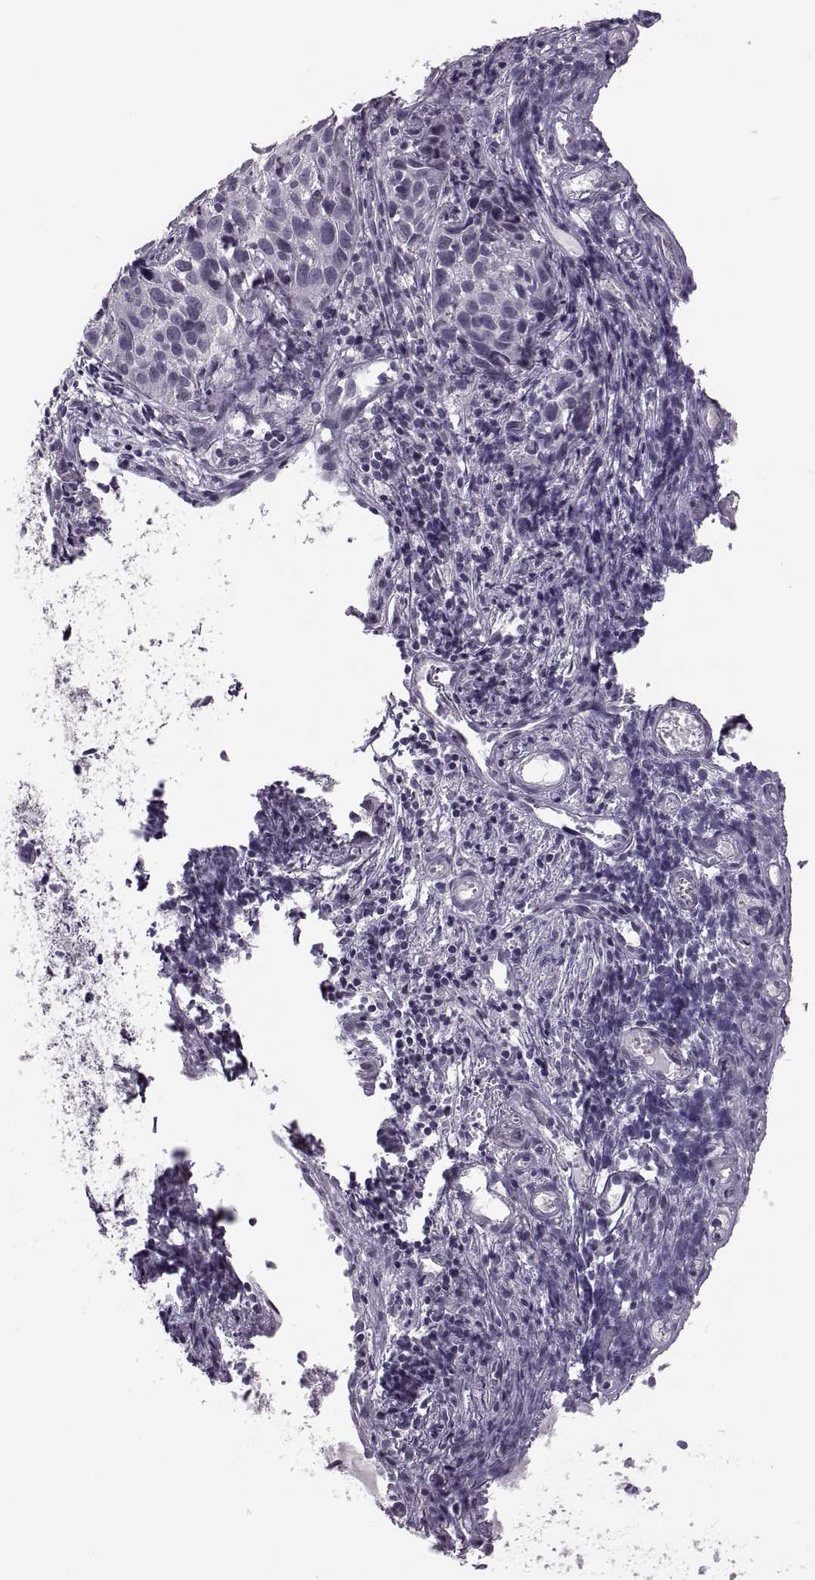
{"staining": {"intensity": "negative", "quantity": "none", "location": "none"}, "tissue": "cervical cancer", "cell_type": "Tumor cells", "image_type": "cancer", "snomed": [{"axis": "morphology", "description": "Squamous cell carcinoma, NOS"}, {"axis": "topography", "description": "Cervix"}], "caption": "A histopathology image of cervical cancer stained for a protein reveals no brown staining in tumor cells.", "gene": "PAGE5", "patient": {"sex": "female", "age": 30}}